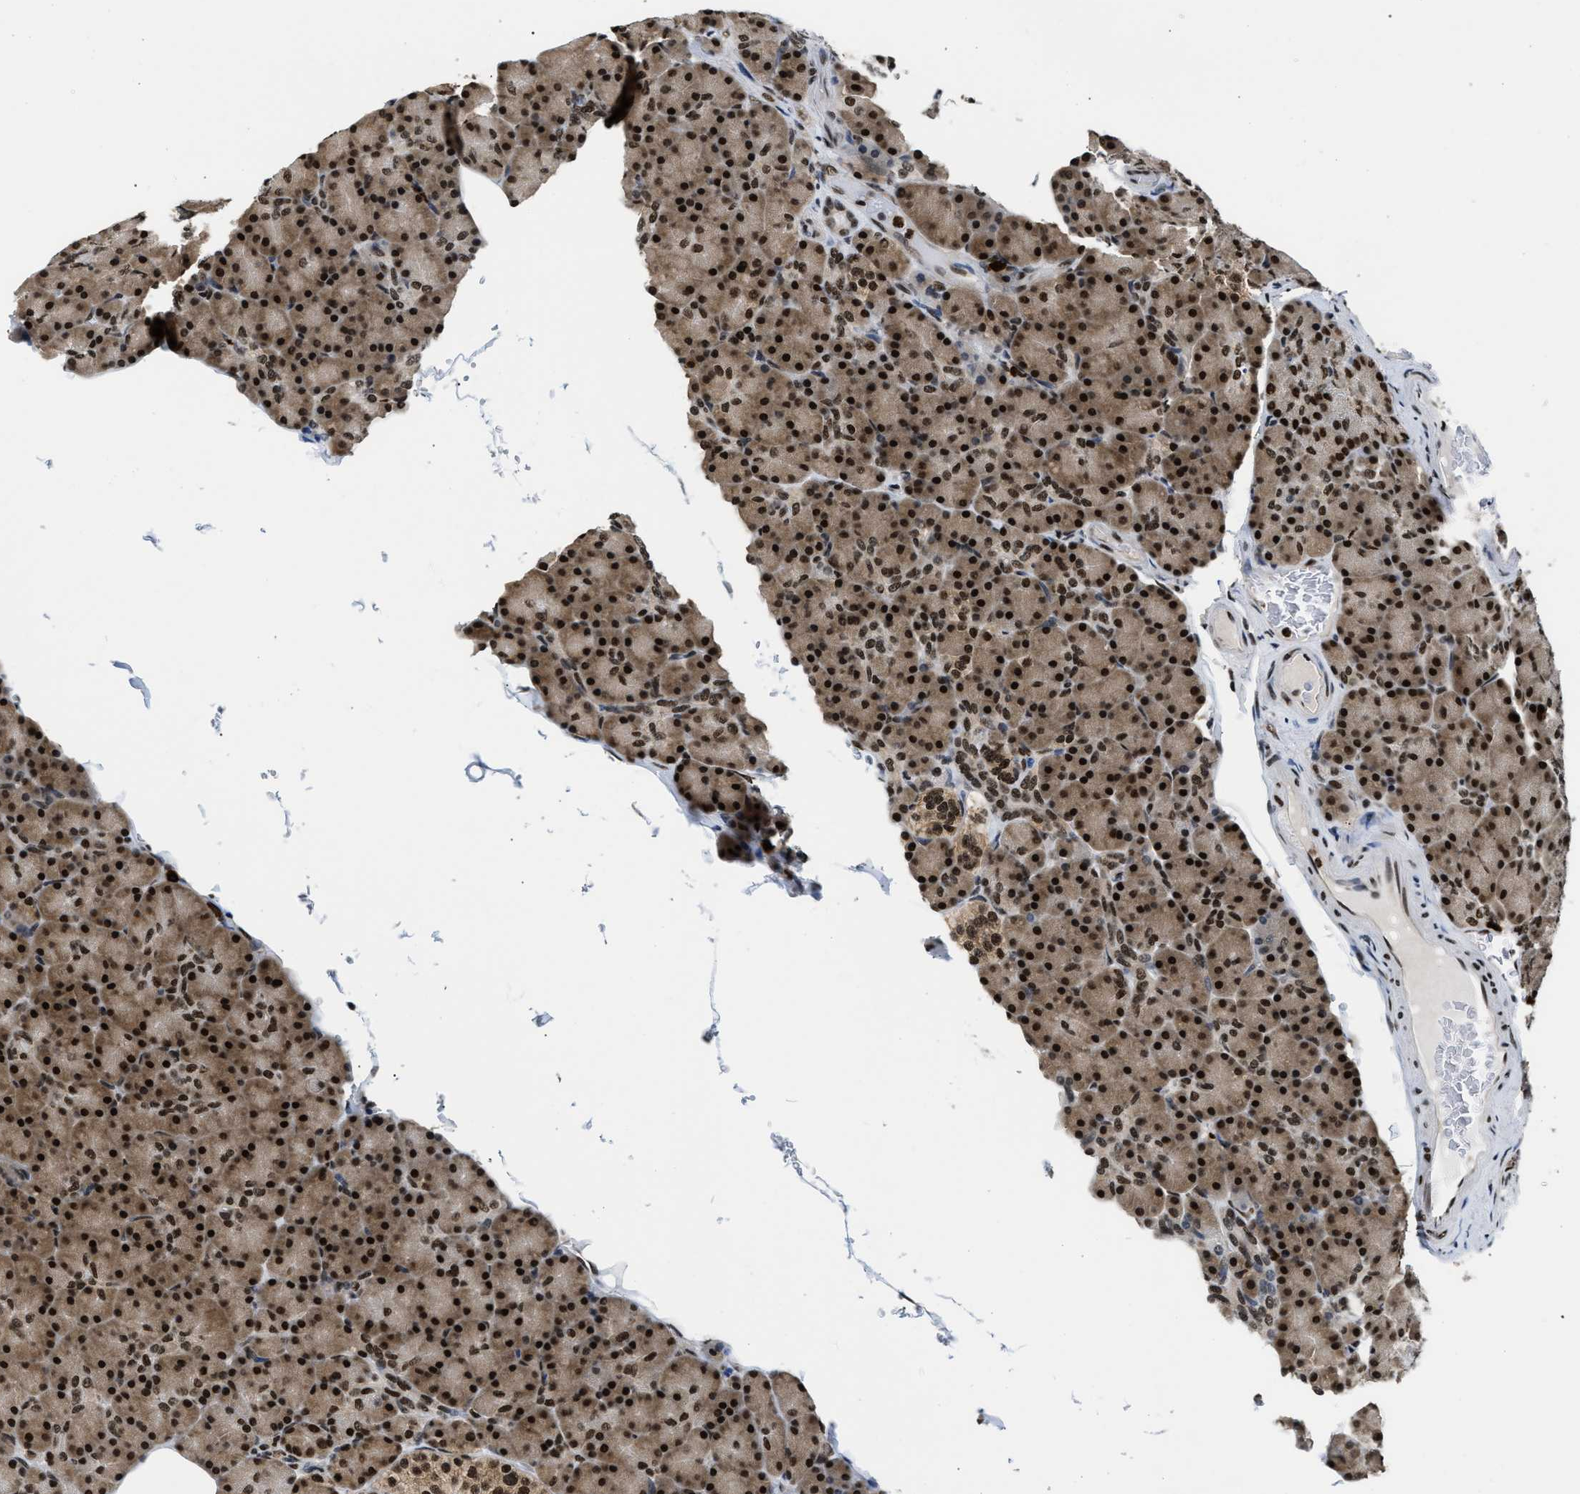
{"staining": {"intensity": "strong", "quantity": ">75%", "location": "cytoplasmic/membranous,nuclear"}, "tissue": "pancreas", "cell_type": "Exocrine glandular cells", "image_type": "normal", "snomed": [{"axis": "morphology", "description": "Normal tissue, NOS"}, {"axis": "topography", "description": "Pancreas"}], "caption": "Pancreas stained with a brown dye reveals strong cytoplasmic/membranous,nuclear positive staining in approximately >75% of exocrine glandular cells.", "gene": "CCNDBP1", "patient": {"sex": "female", "age": 43}}